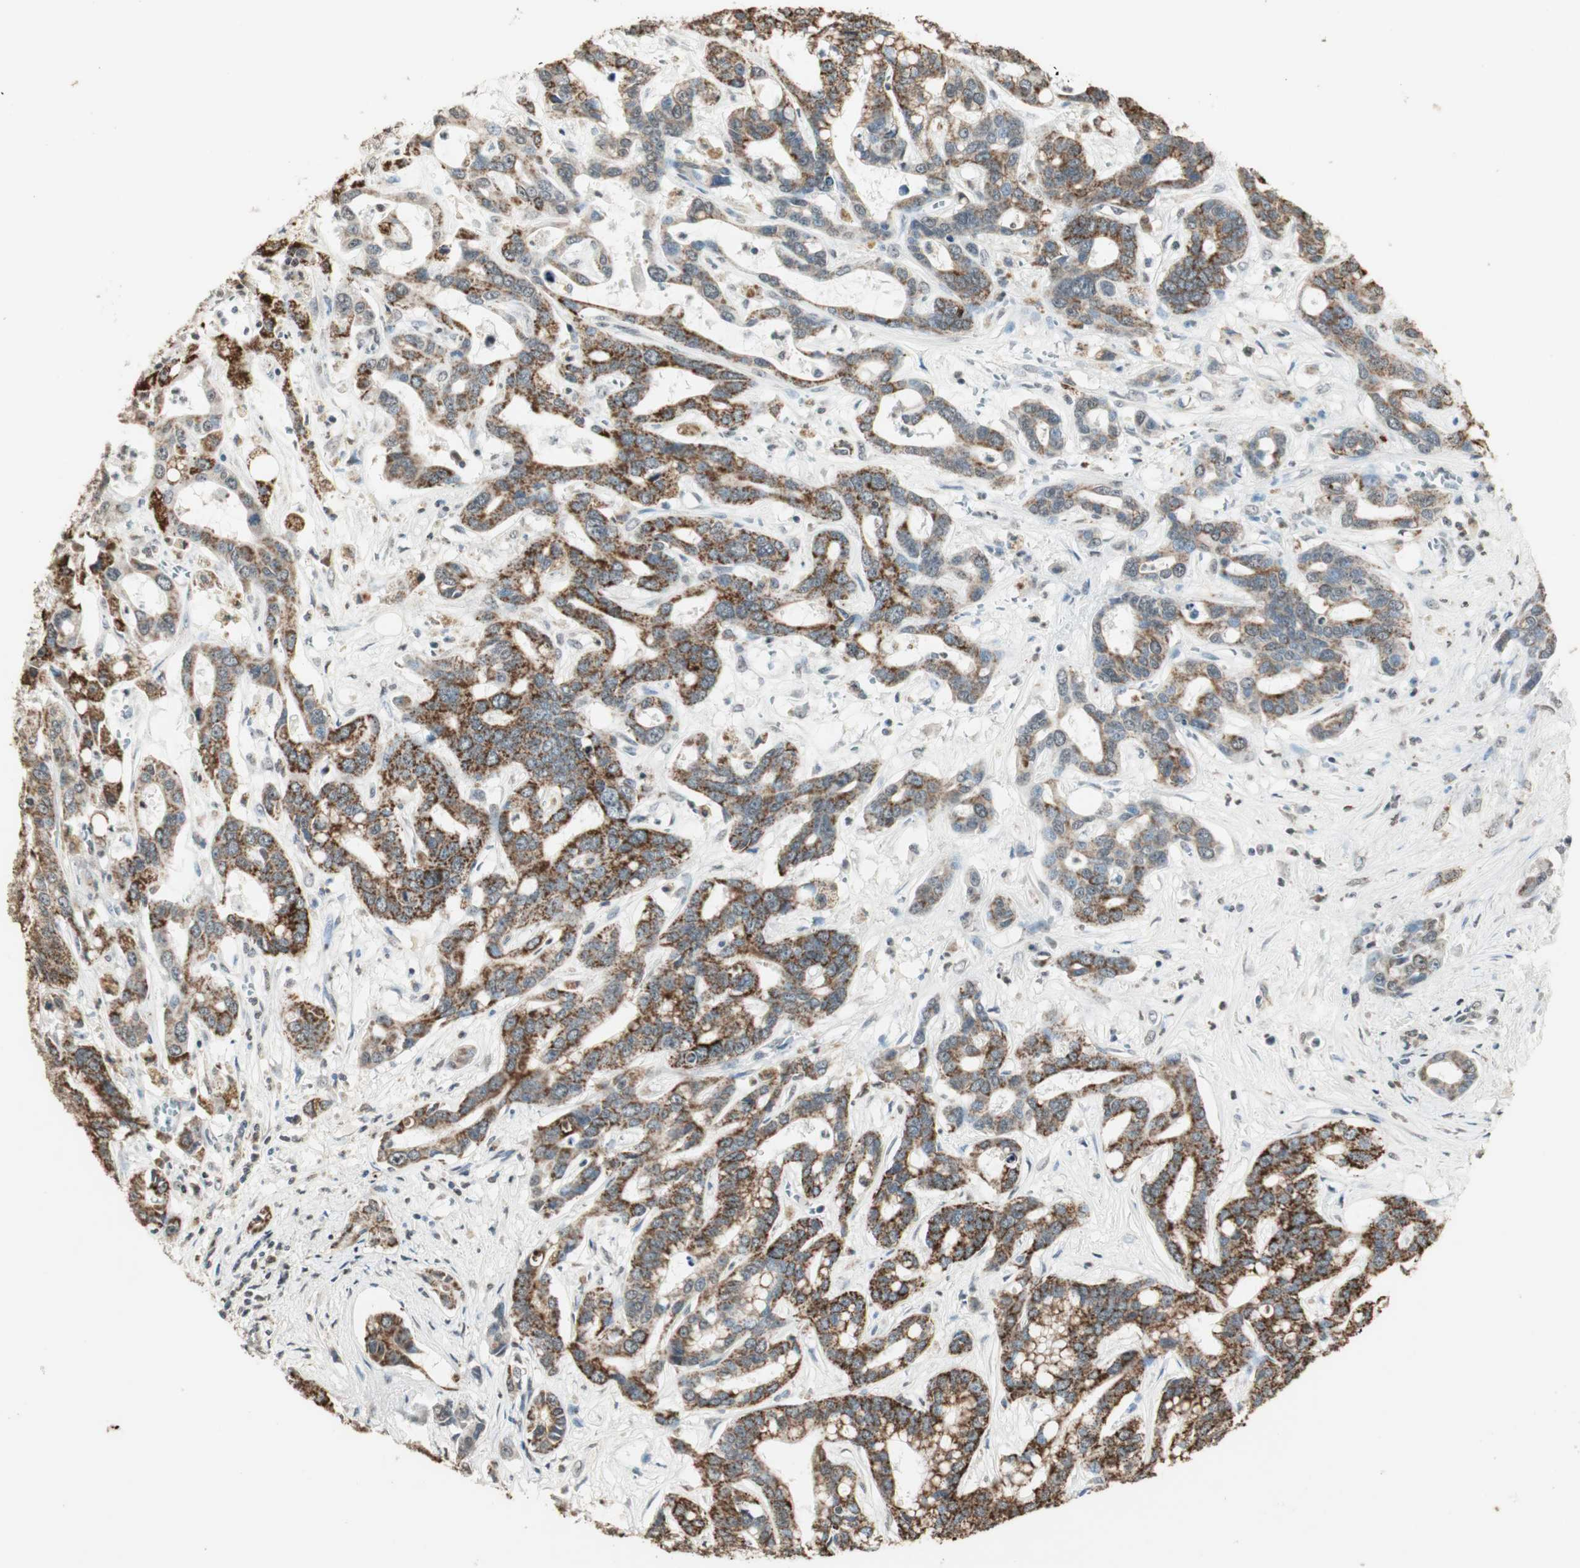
{"staining": {"intensity": "strong", "quantity": ">75%", "location": "cytoplasmic/membranous"}, "tissue": "liver cancer", "cell_type": "Tumor cells", "image_type": "cancer", "snomed": [{"axis": "morphology", "description": "Cholangiocarcinoma"}, {"axis": "topography", "description": "Liver"}], "caption": "Immunohistochemistry (DAB (3,3'-diaminobenzidine)) staining of liver cholangiocarcinoma displays strong cytoplasmic/membranous protein staining in approximately >75% of tumor cells. (DAB (3,3'-diaminobenzidine) = brown stain, brightfield microscopy at high magnification).", "gene": "PRELID1", "patient": {"sex": "female", "age": 65}}